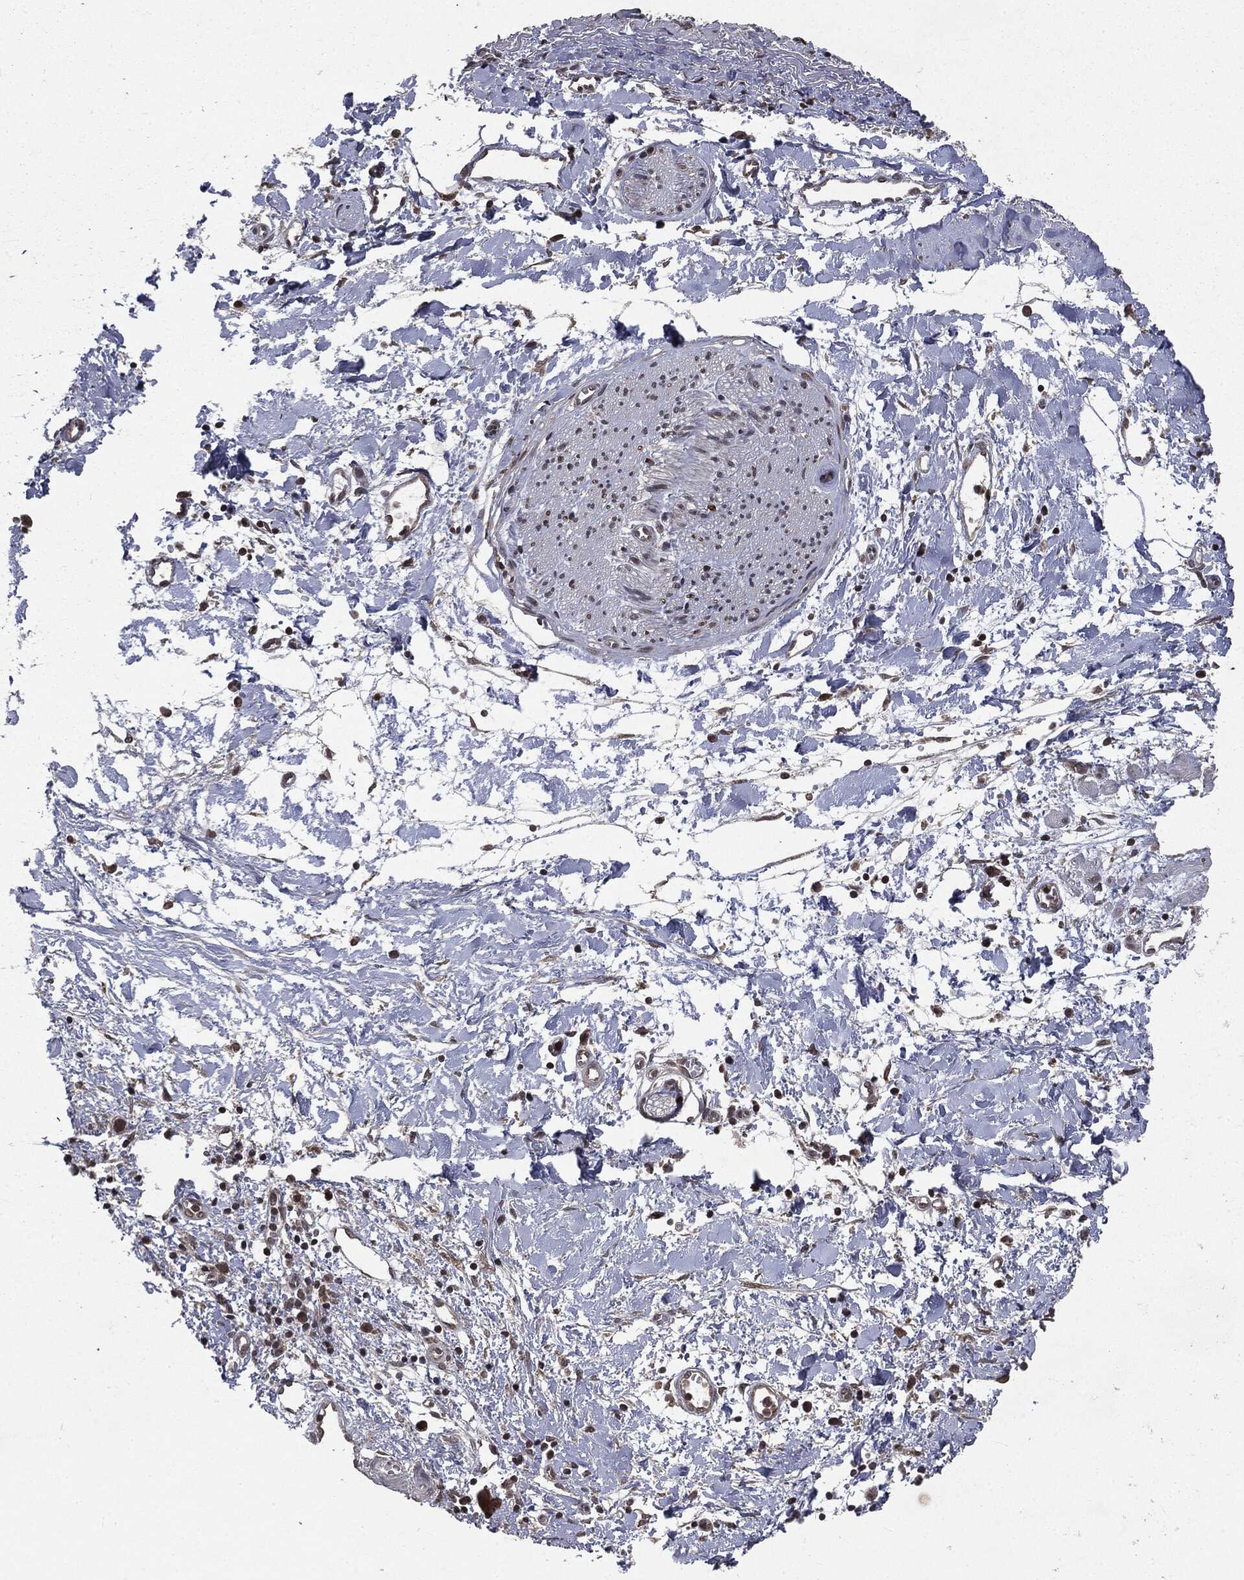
{"staining": {"intensity": "negative", "quantity": "none", "location": "none"}, "tissue": "adipose tissue", "cell_type": "Adipocytes", "image_type": "normal", "snomed": [{"axis": "morphology", "description": "Normal tissue, NOS"}, {"axis": "morphology", "description": "Adenocarcinoma, NOS"}, {"axis": "topography", "description": "Pancreas"}, {"axis": "topography", "description": "Peripheral nerve tissue"}], "caption": "Immunohistochemistry (IHC) photomicrograph of normal adipose tissue stained for a protein (brown), which exhibits no positivity in adipocytes. (DAB IHC with hematoxylin counter stain).", "gene": "STAU2", "patient": {"sex": "male", "age": 61}}